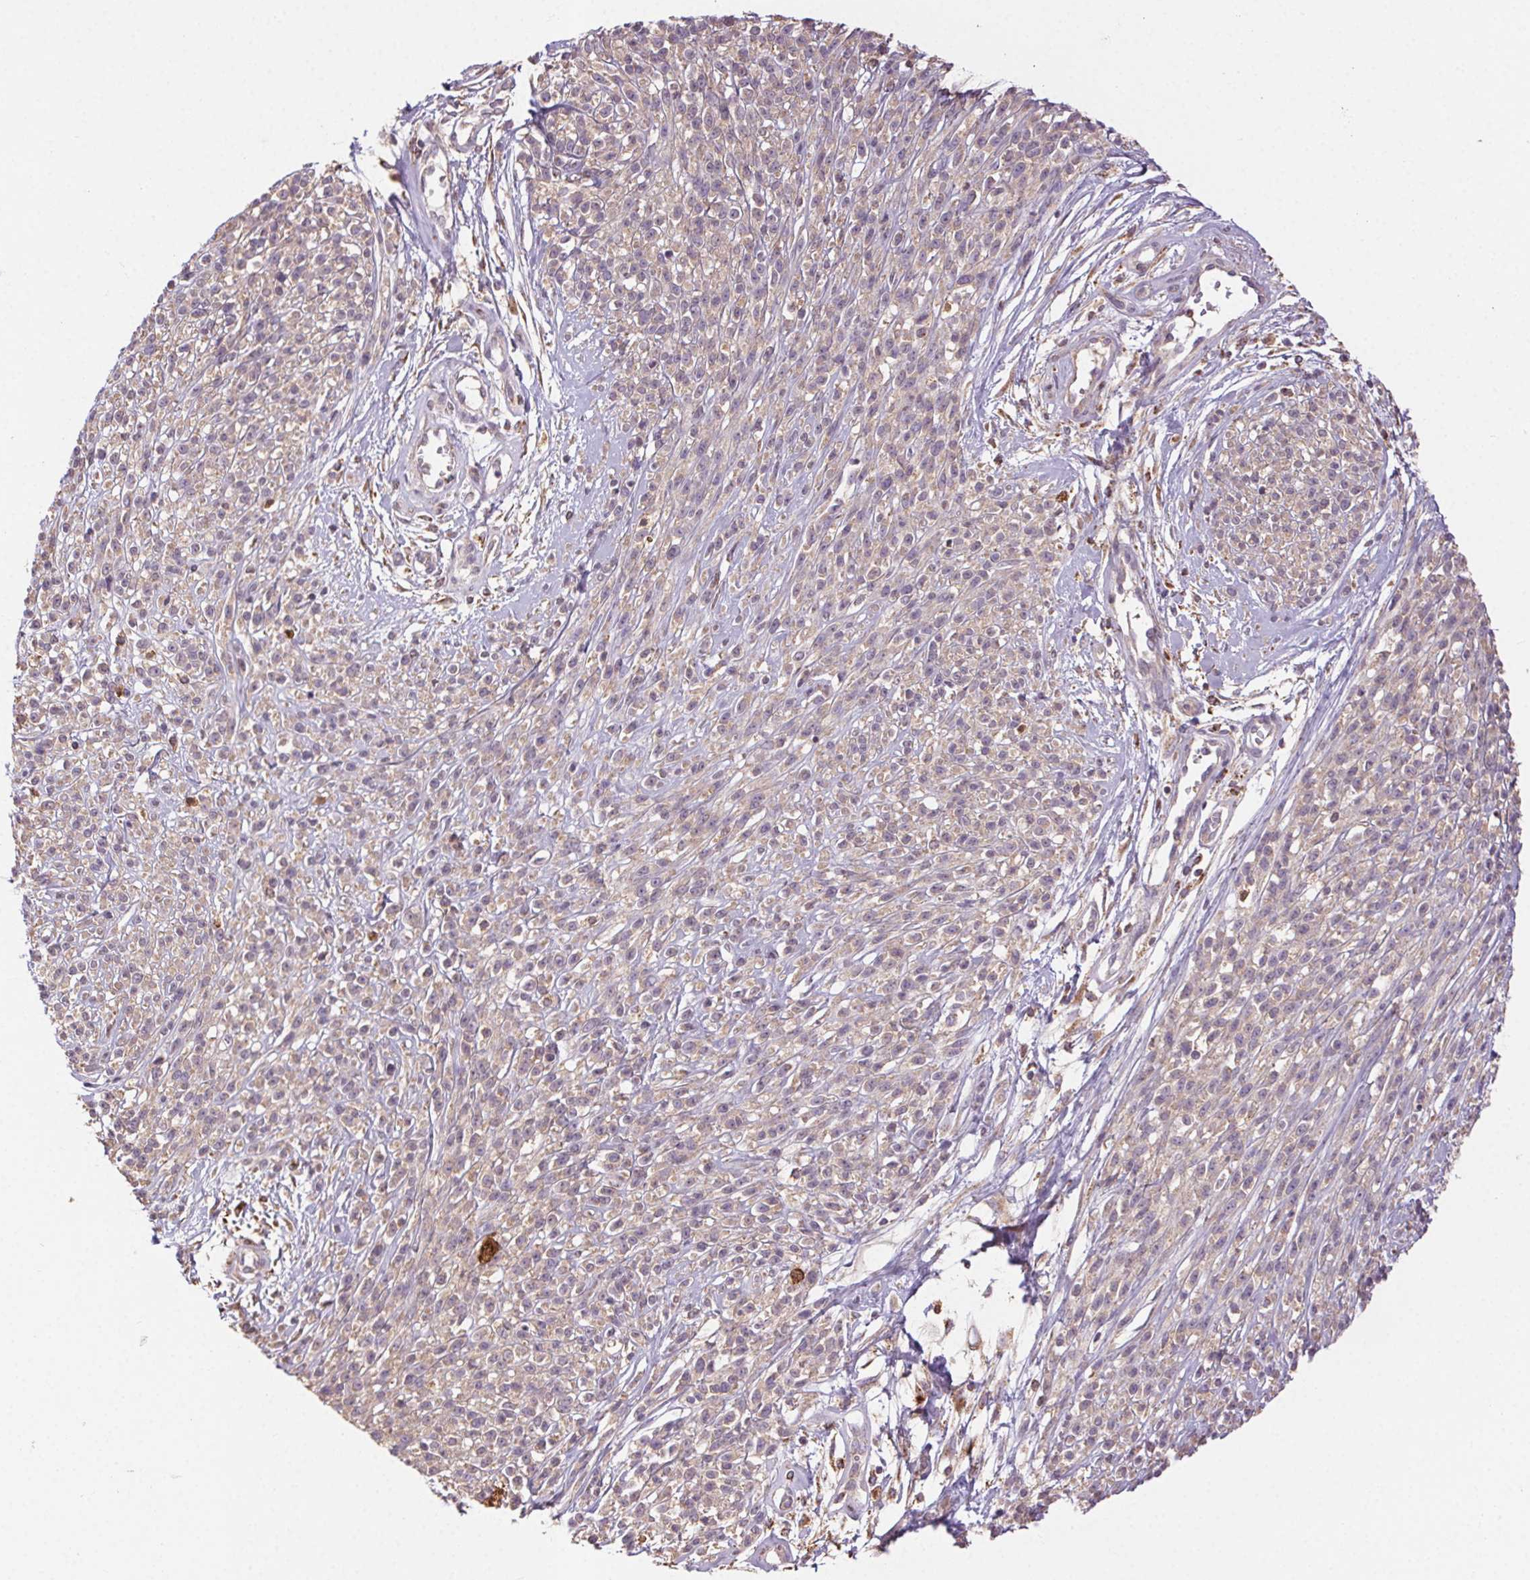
{"staining": {"intensity": "negative", "quantity": "none", "location": "none"}, "tissue": "melanoma", "cell_type": "Tumor cells", "image_type": "cancer", "snomed": [{"axis": "morphology", "description": "Malignant melanoma, NOS"}, {"axis": "topography", "description": "Skin"}, {"axis": "topography", "description": "Skin of trunk"}], "caption": "Human malignant melanoma stained for a protein using immunohistochemistry reveals no expression in tumor cells.", "gene": "FNBP1L", "patient": {"sex": "male", "age": 74}}